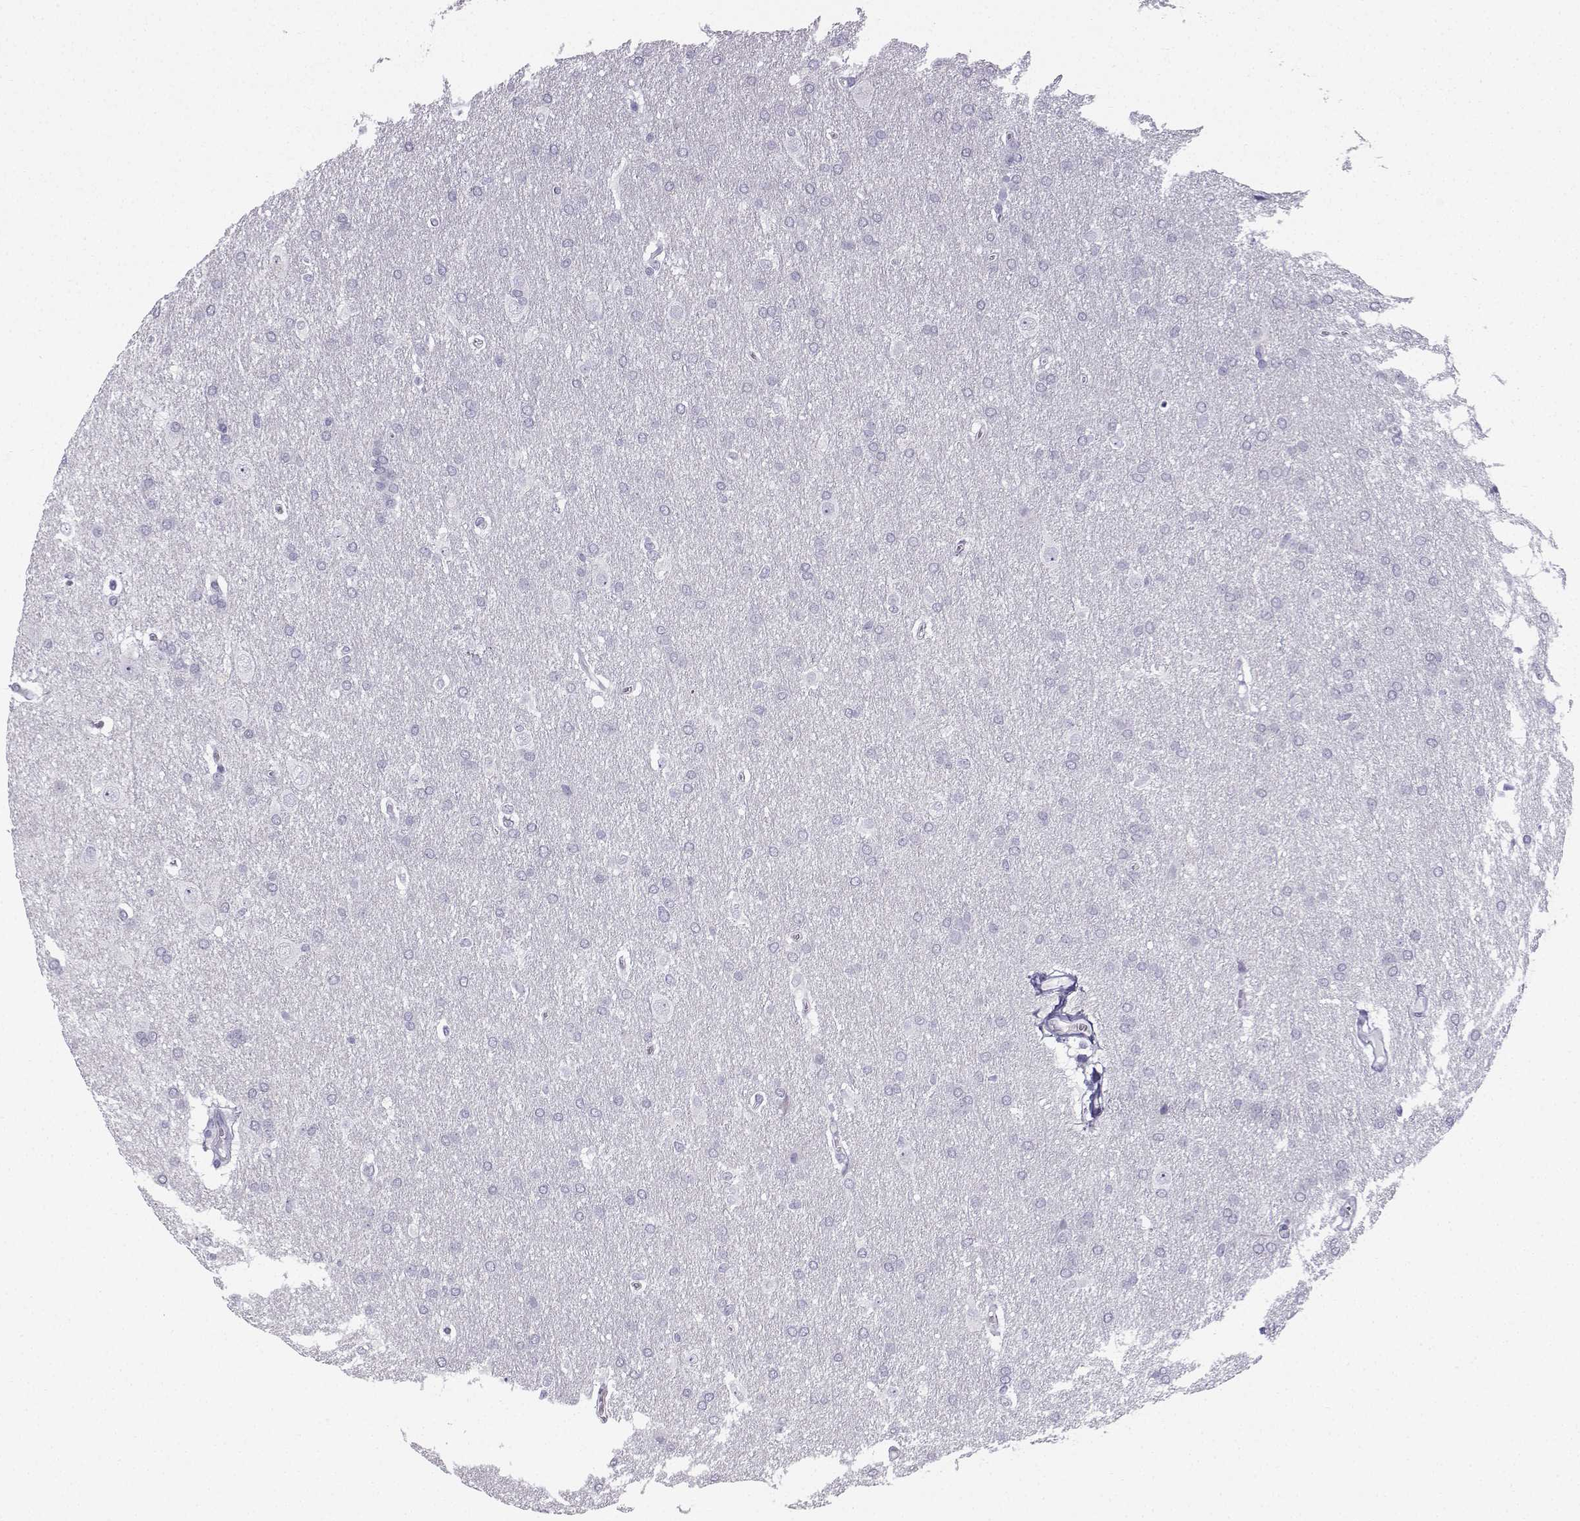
{"staining": {"intensity": "negative", "quantity": "none", "location": "none"}, "tissue": "glioma", "cell_type": "Tumor cells", "image_type": "cancer", "snomed": [{"axis": "morphology", "description": "Glioma, malignant, Low grade"}, {"axis": "topography", "description": "Brain"}], "caption": "Immunohistochemical staining of human malignant glioma (low-grade) displays no significant expression in tumor cells. Nuclei are stained in blue.", "gene": "ZBTB8B", "patient": {"sex": "female", "age": 32}}